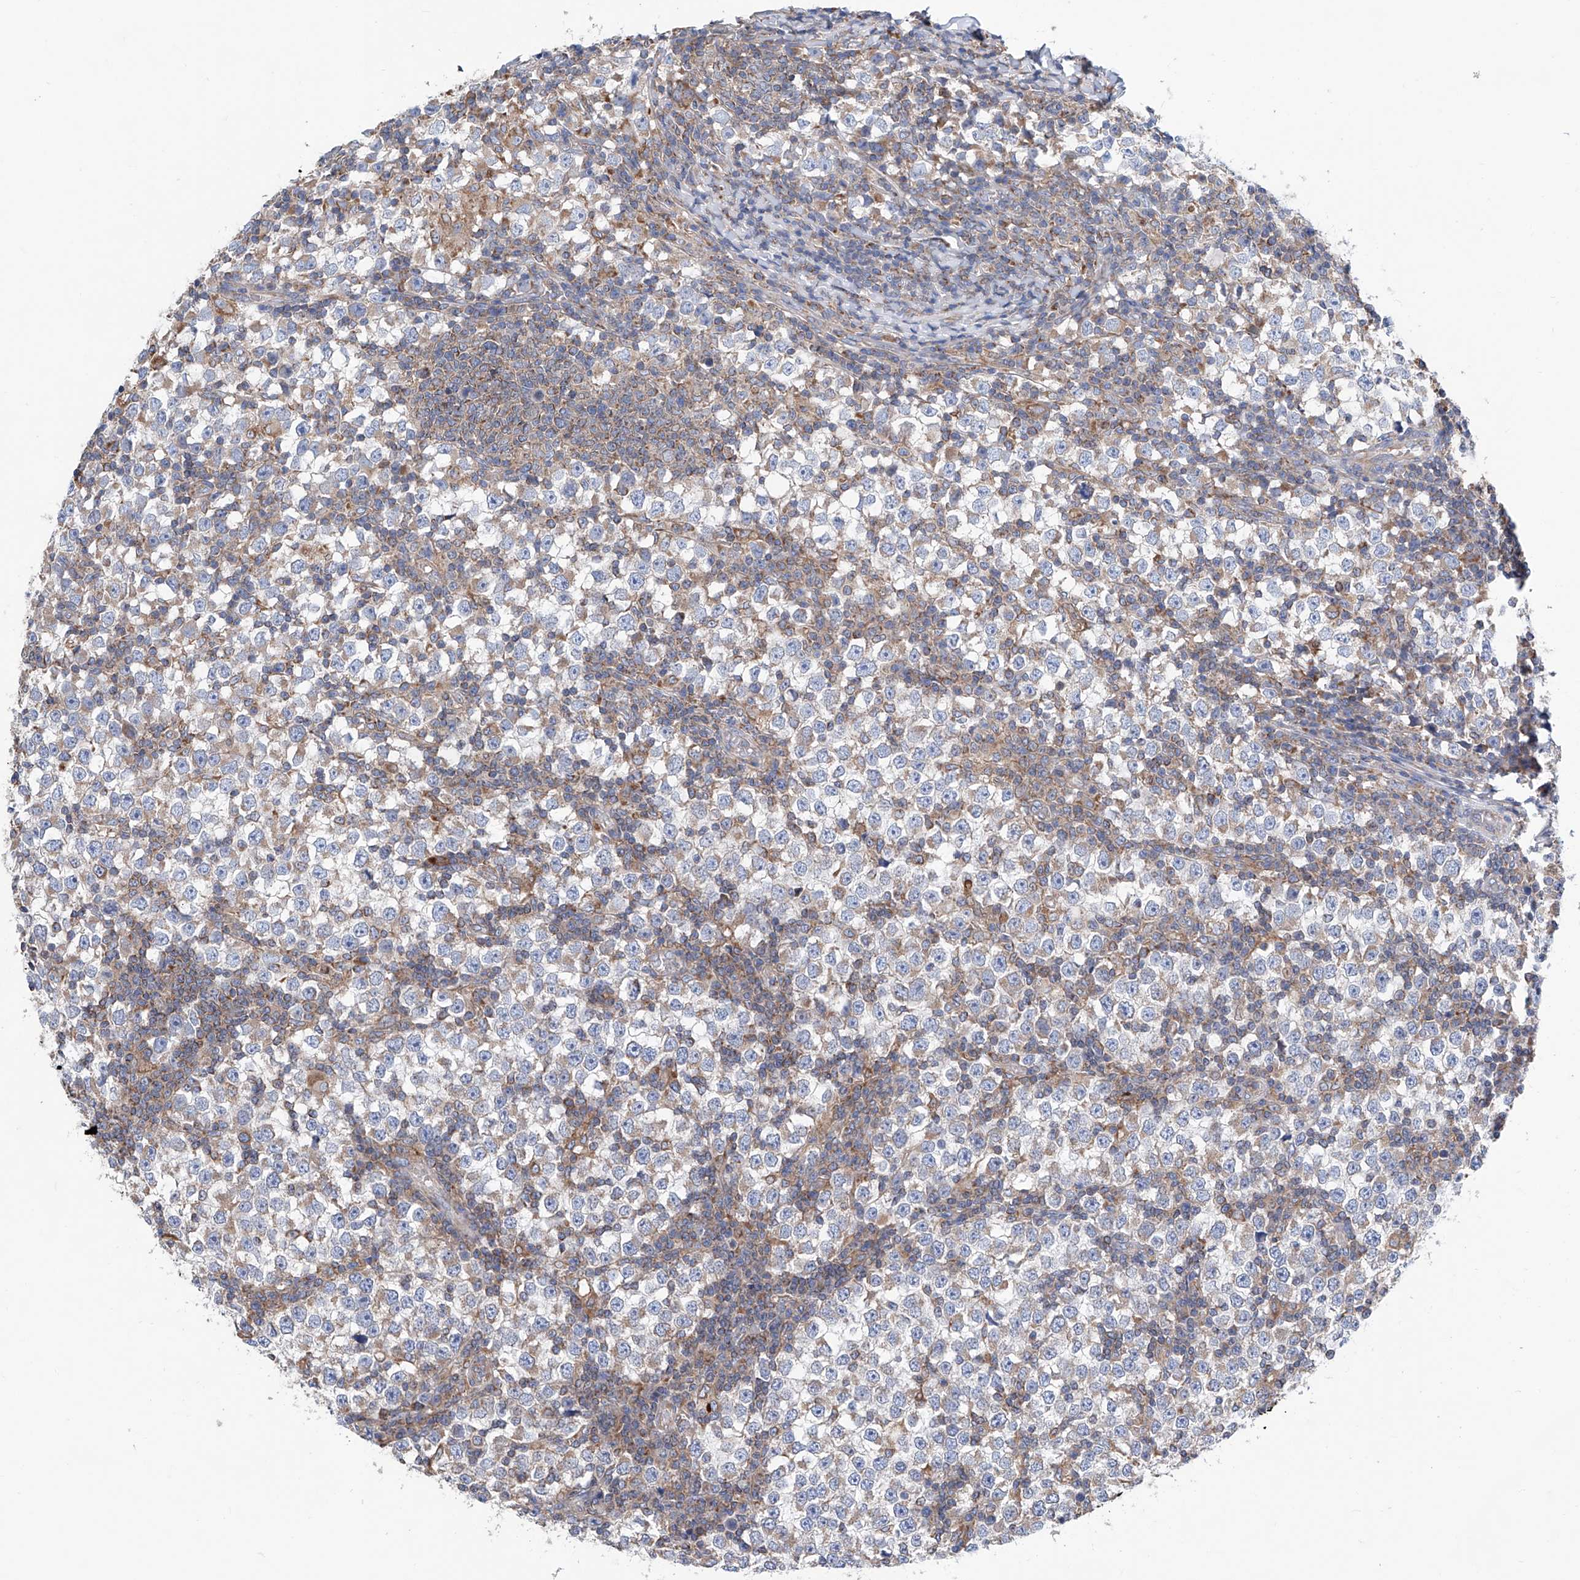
{"staining": {"intensity": "negative", "quantity": "none", "location": "none"}, "tissue": "testis cancer", "cell_type": "Tumor cells", "image_type": "cancer", "snomed": [{"axis": "morphology", "description": "Seminoma, NOS"}, {"axis": "topography", "description": "Testis"}], "caption": "Immunohistochemistry of human seminoma (testis) exhibits no staining in tumor cells. Nuclei are stained in blue.", "gene": "MAD2L1", "patient": {"sex": "male", "age": 65}}